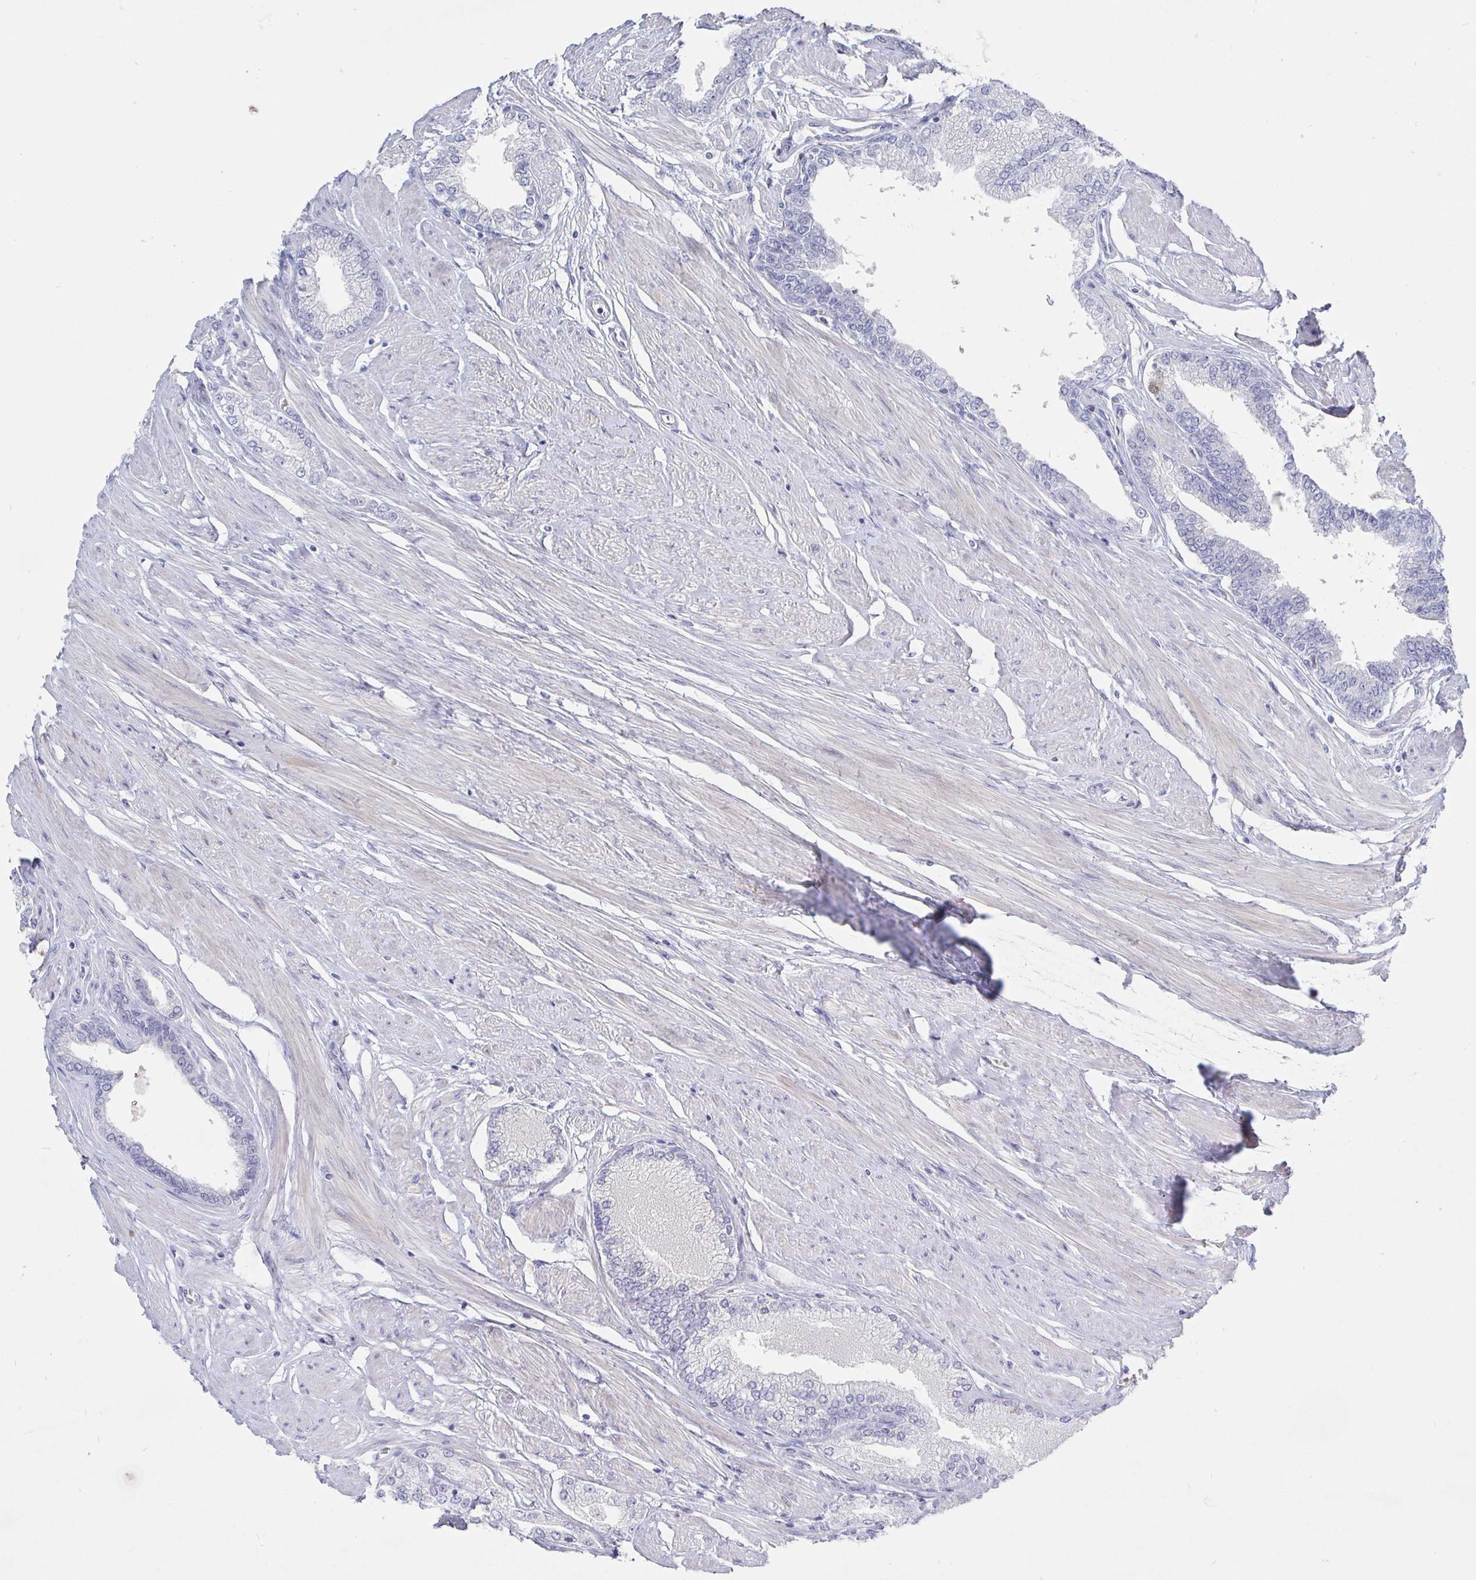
{"staining": {"intensity": "negative", "quantity": "none", "location": "none"}, "tissue": "prostate cancer", "cell_type": "Tumor cells", "image_type": "cancer", "snomed": [{"axis": "morphology", "description": "Adenocarcinoma, Low grade"}, {"axis": "topography", "description": "Prostate"}], "caption": "A photomicrograph of prostate adenocarcinoma (low-grade) stained for a protein exhibits no brown staining in tumor cells.", "gene": "LRRC23", "patient": {"sex": "male", "age": 55}}